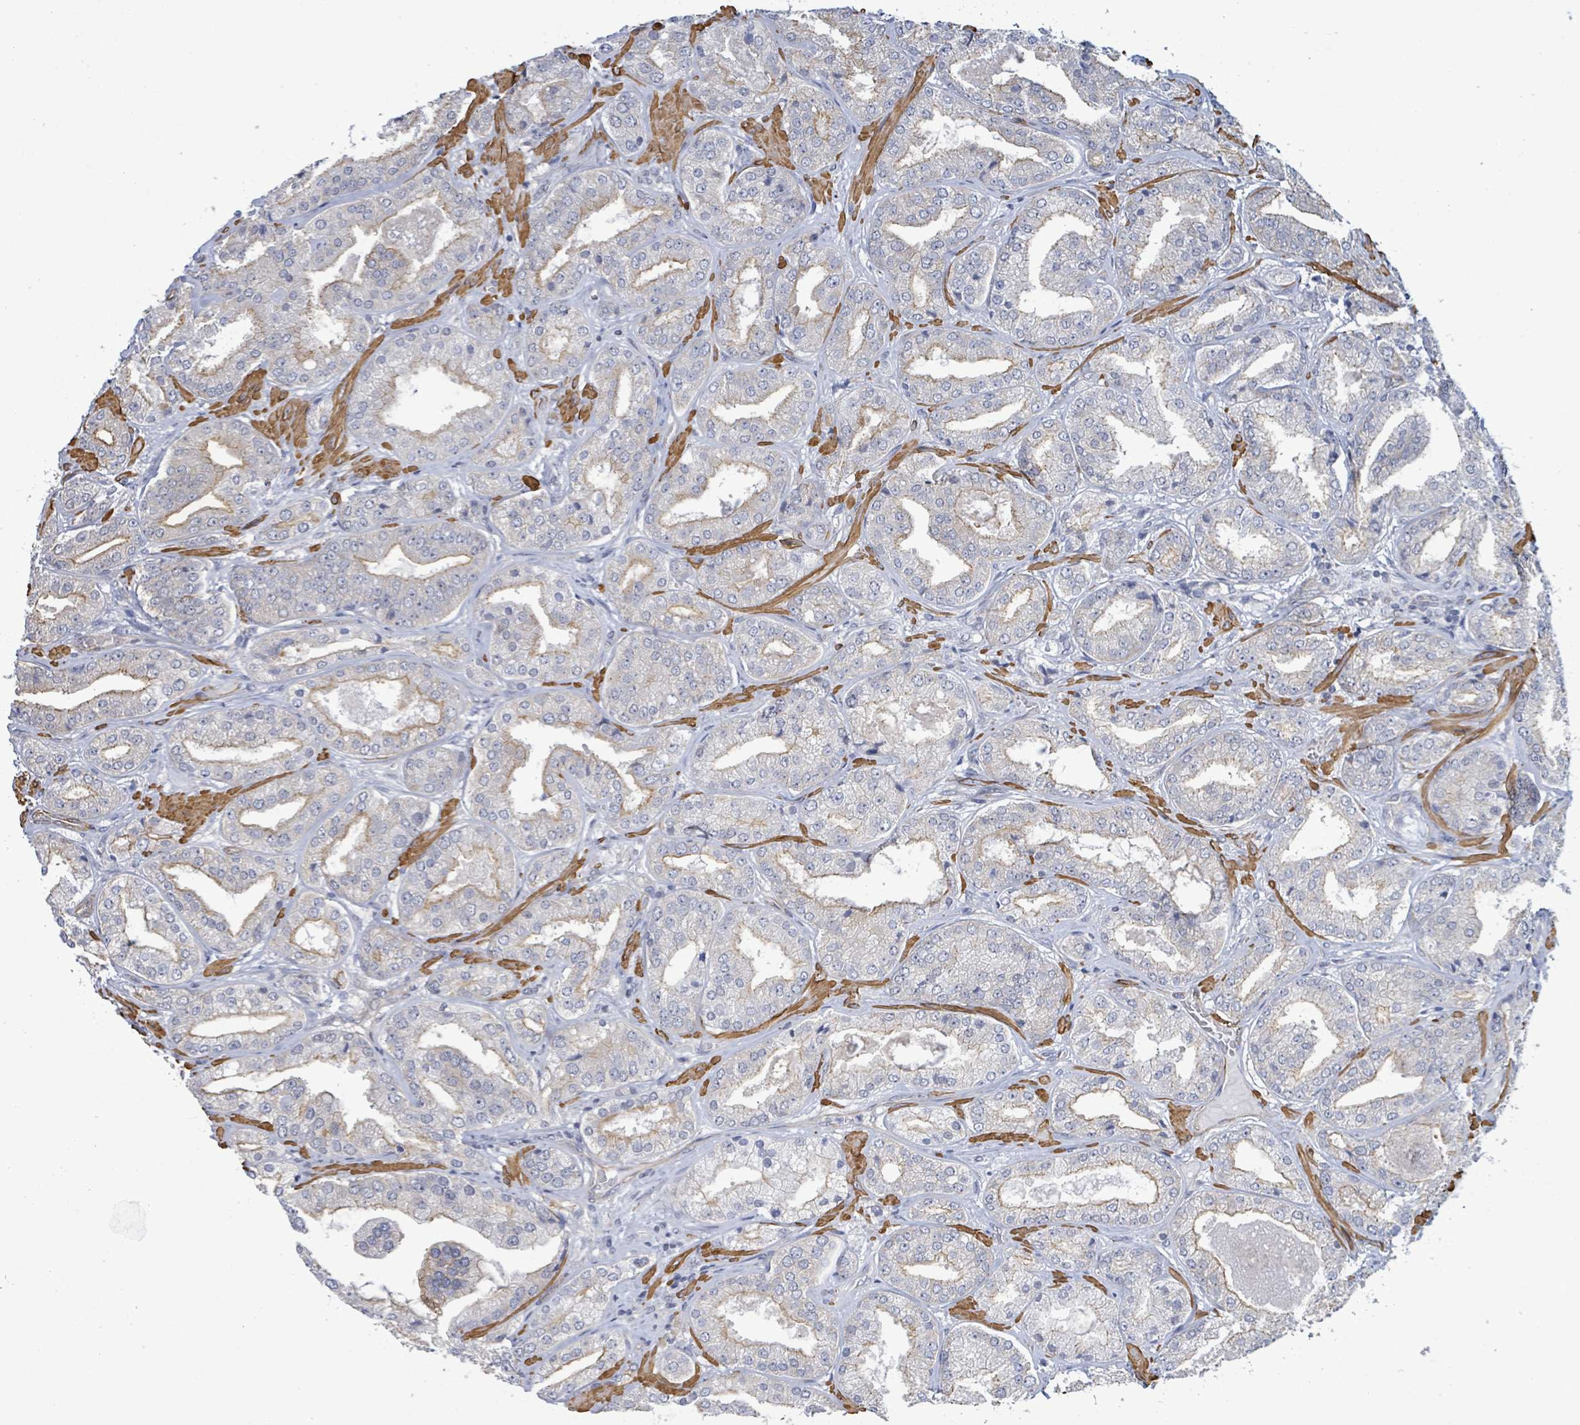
{"staining": {"intensity": "moderate", "quantity": "<25%", "location": "cytoplasmic/membranous"}, "tissue": "prostate cancer", "cell_type": "Tumor cells", "image_type": "cancer", "snomed": [{"axis": "morphology", "description": "Adenocarcinoma, High grade"}, {"axis": "topography", "description": "Prostate"}], "caption": "DAB (3,3'-diaminobenzidine) immunohistochemical staining of prostate adenocarcinoma (high-grade) exhibits moderate cytoplasmic/membranous protein expression in approximately <25% of tumor cells. (DAB = brown stain, brightfield microscopy at high magnification).", "gene": "DMRTC1B", "patient": {"sex": "male", "age": 63}}